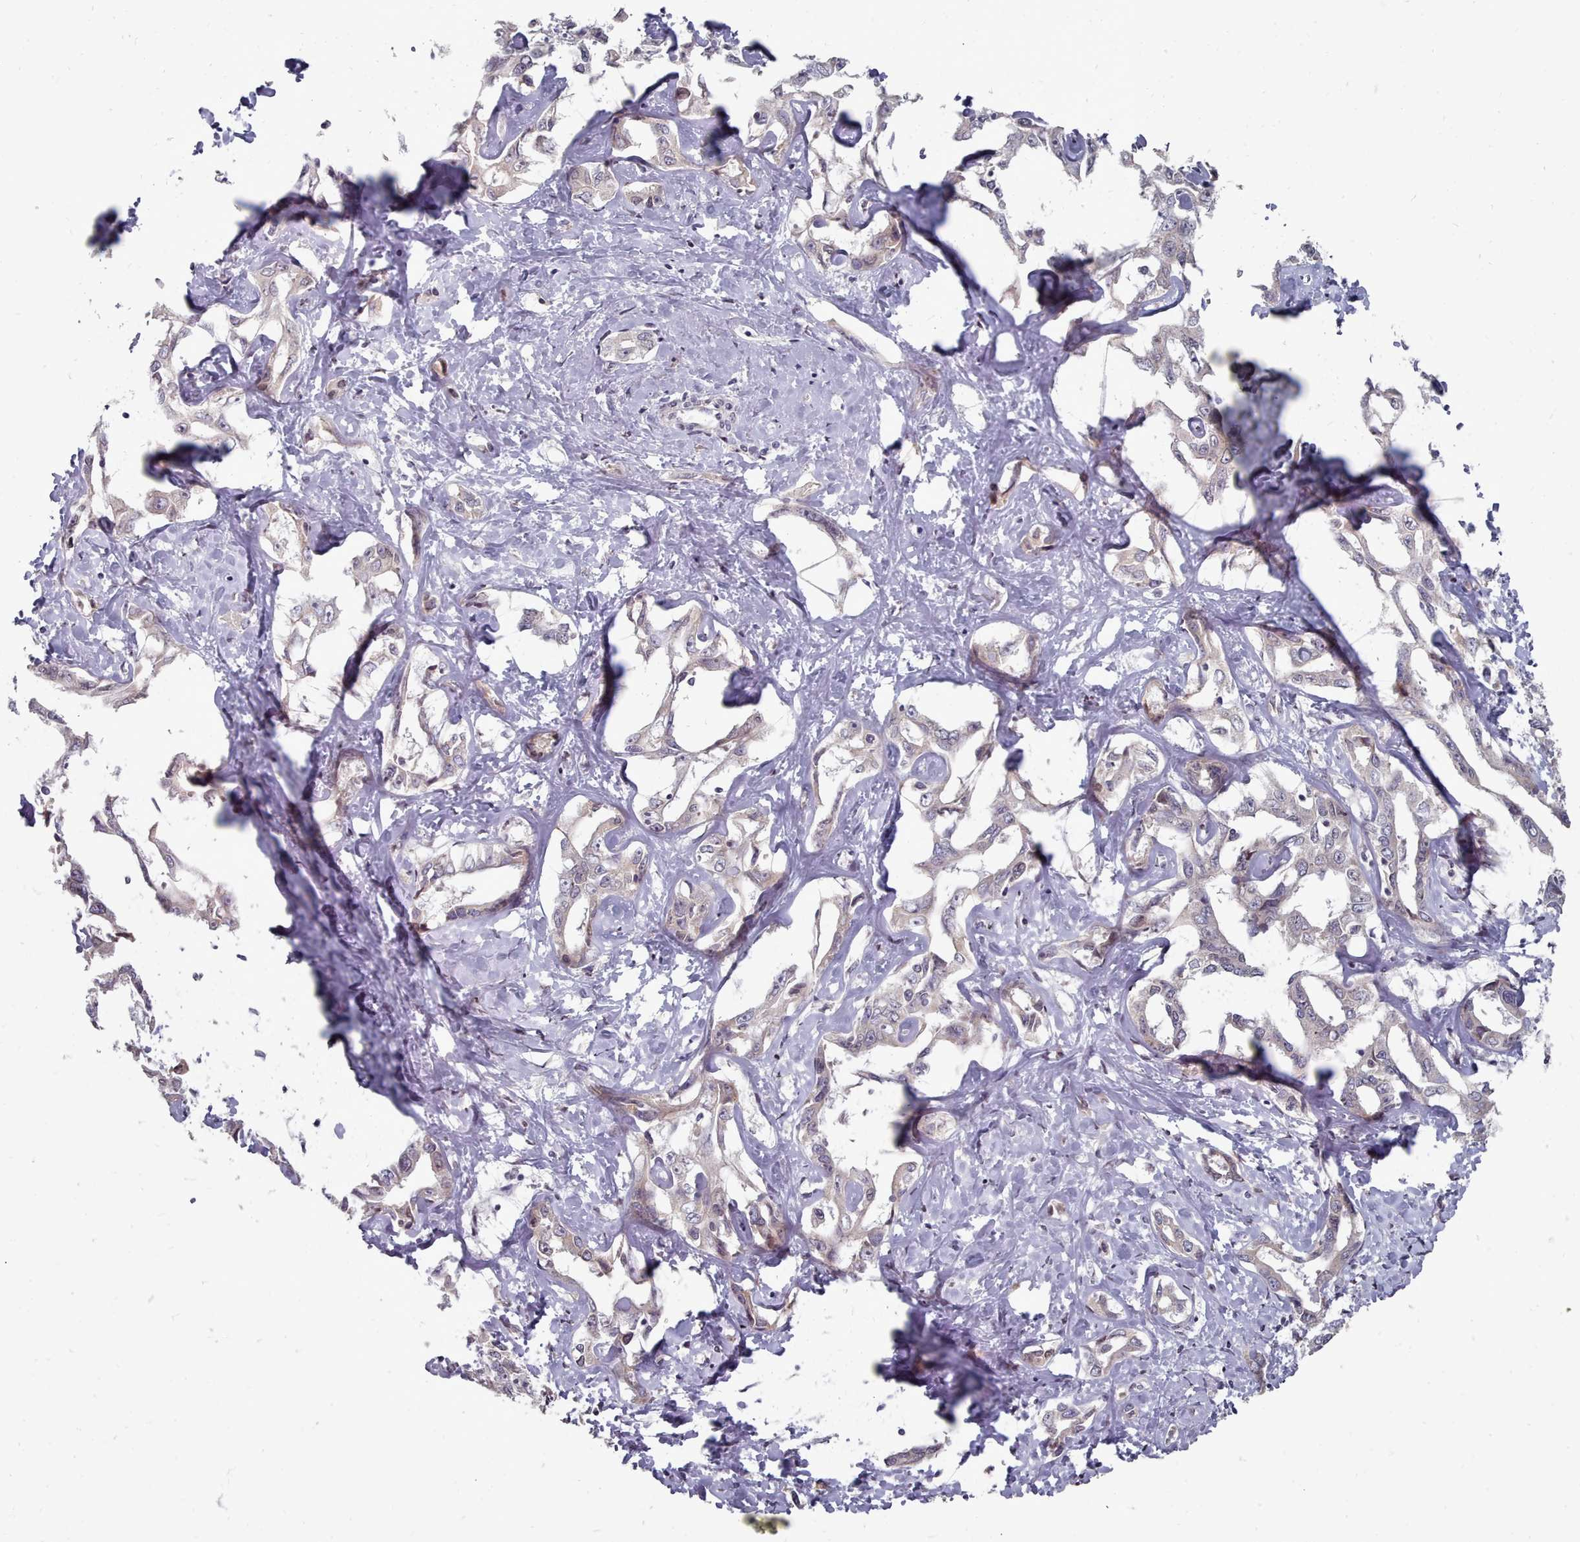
{"staining": {"intensity": "weak", "quantity": "<25%", "location": "cytoplasmic/membranous"}, "tissue": "liver cancer", "cell_type": "Tumor cells", "image_type": "cancer", "snomed": [{"axis": "morphology", "description": "Cholangiocarcinoma"}, {"axis": "topography", "description": "Liver"}], "caption": "Immunohistochemistry of liver cholangiocarcinoma reveals no expression in tumor cells.", "gene": "ACKR3", "patient": {"sex": "male", "age": 59}}